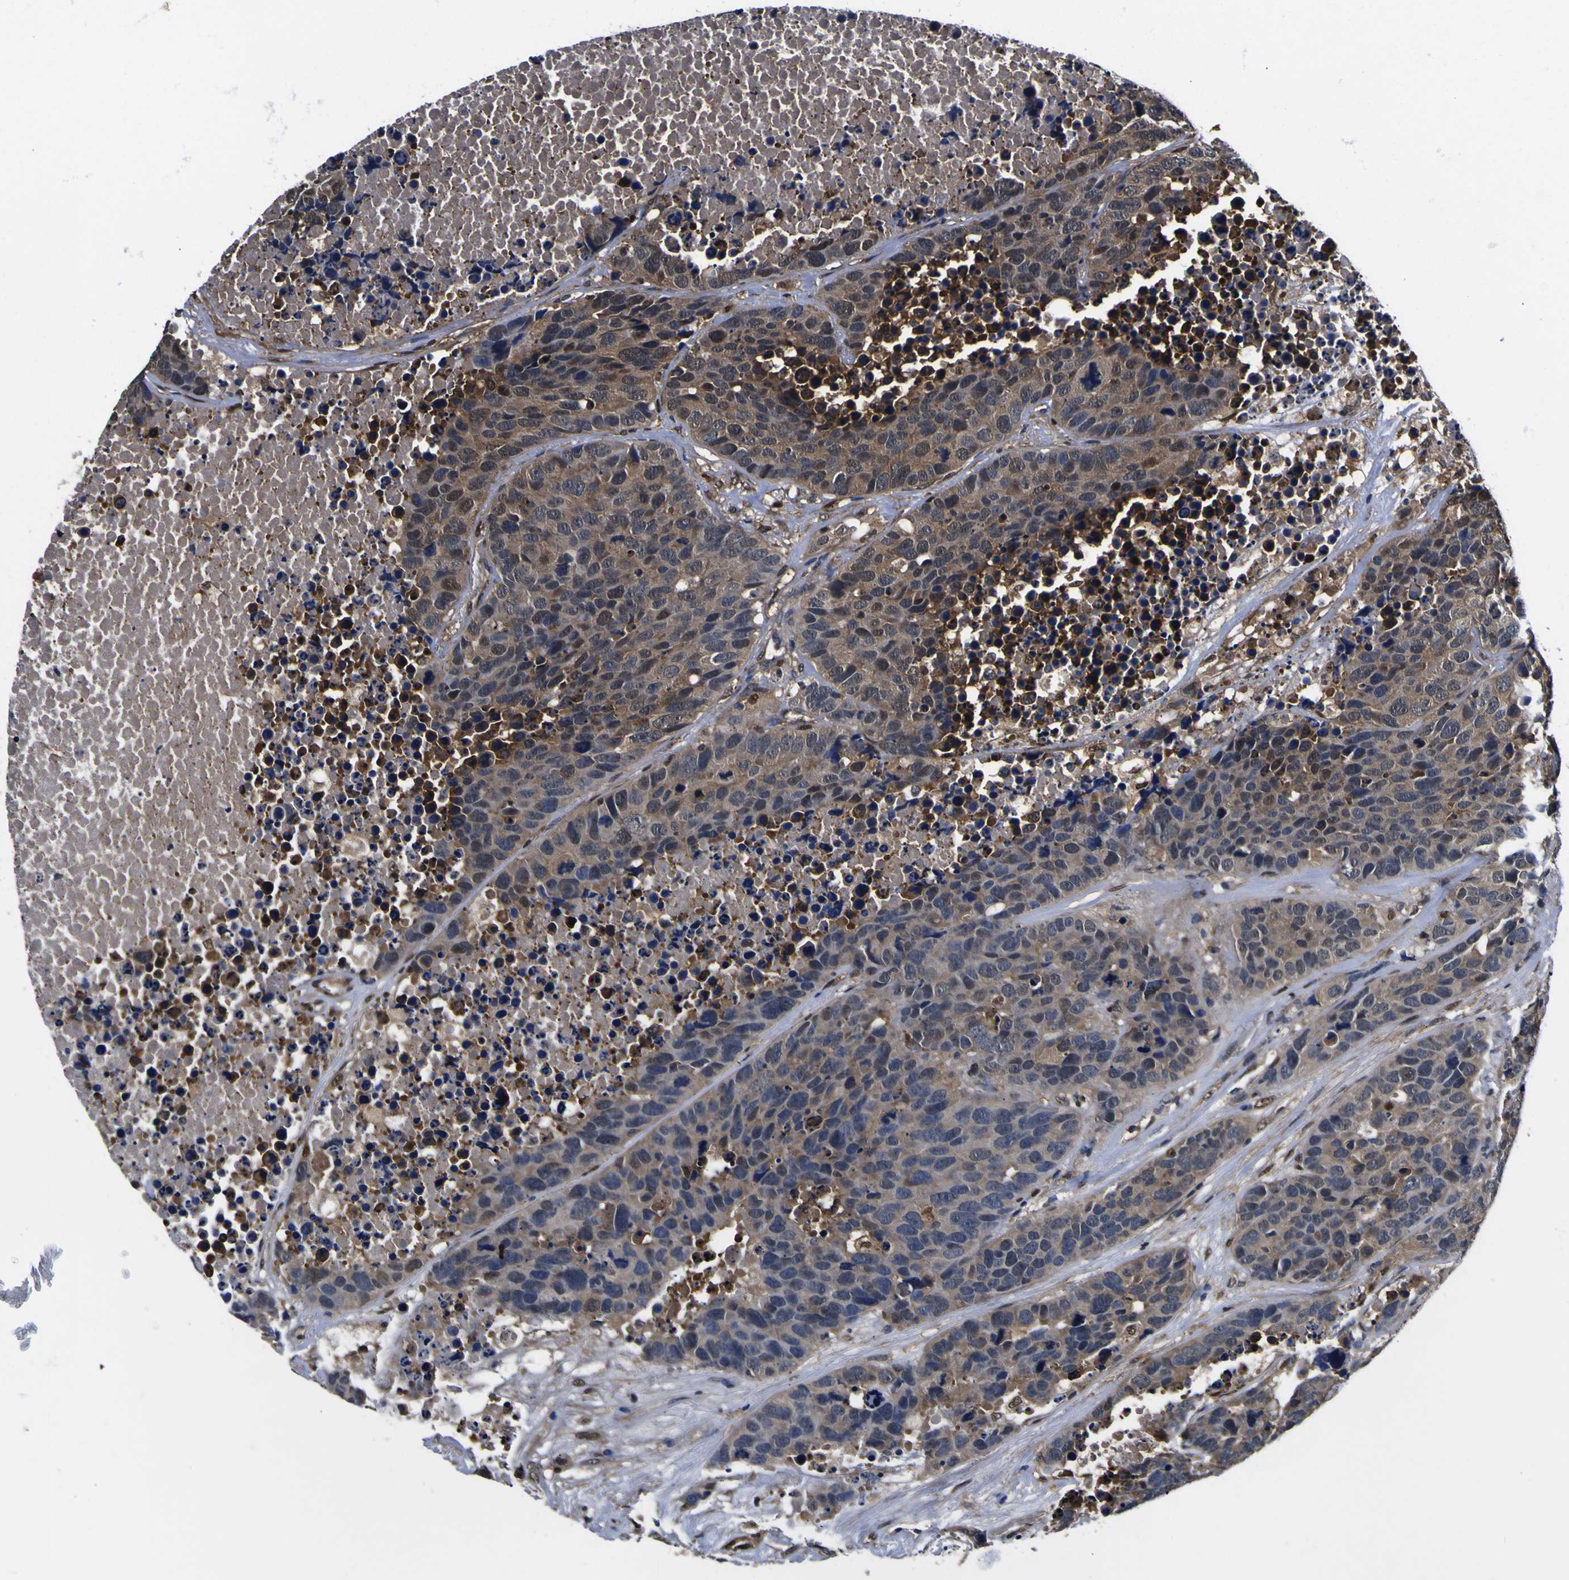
{"staining": {"intensity": "moderate", "quantity": "25%-75%", "location": "cytoplasmic/membranous,nuclear"}, "tissue": "carcinoid", "cell_type": "Tumor cells", "image_type": "cancer", "snomed": [{"axis": "morphology", "description": "Carcinoid, malignant, NOS"}, {"axis": "topography", "description": "Lung"}], "caption": "This is a micrograph of IHC staining of carcinoid, which shows moderate expression in the cytoplasmic/membranous and nuclear of tumor cells.", "gene": "FAM110B", "patient": {"sex": "male", "age": 60}}